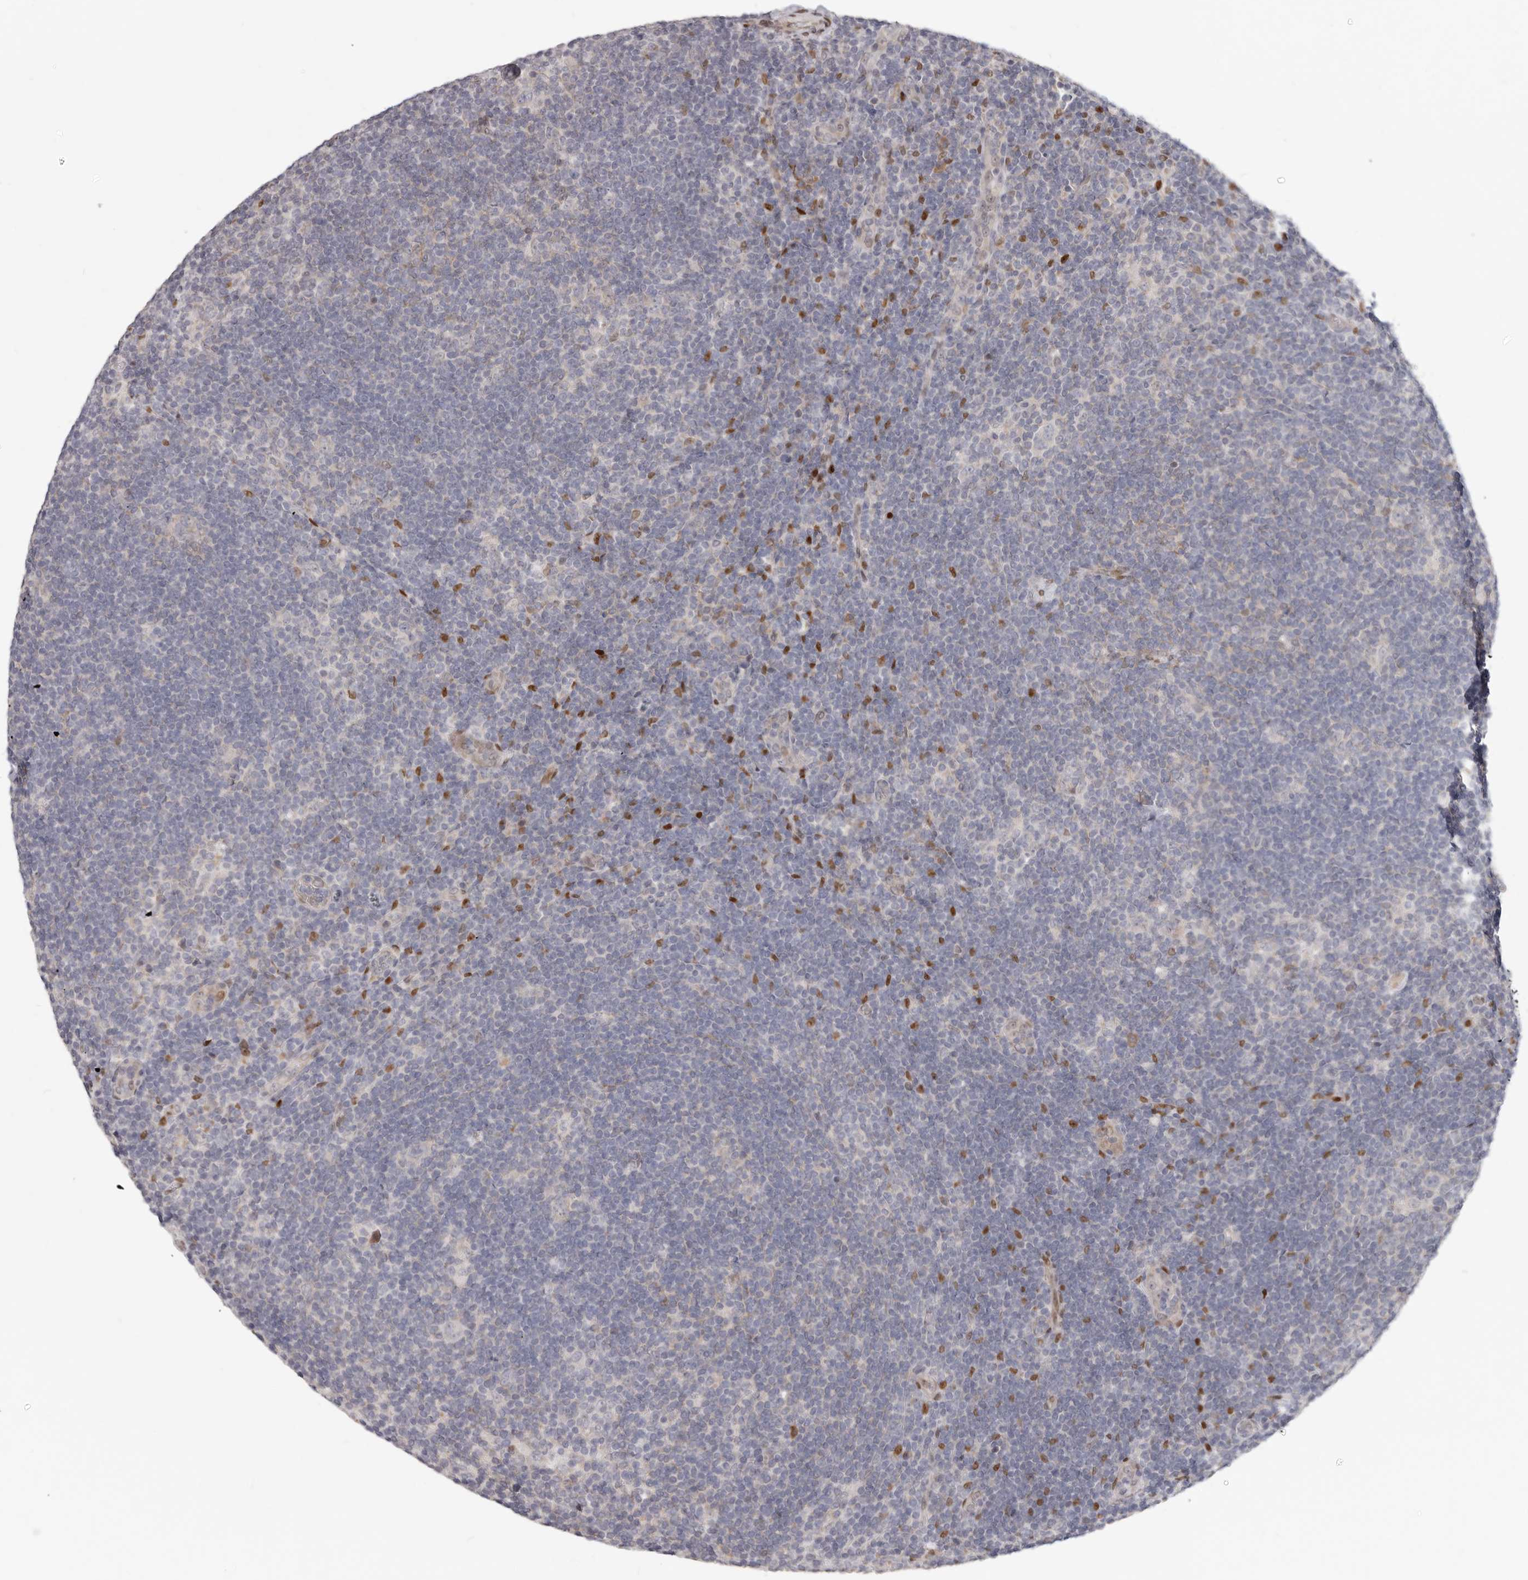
{"staining": {"intensity": "negative", "quantity": "none", "location": "none"}, "tissue": "lymphoma", "cell_type": "Tumor cells", "image_type": "cancer", "snomed": [{"axis": "morphology", "description": "Hodgkin's disease, NOS"}, {"axis": "topography", "description": "Lymph node"}], "caption": "There is no significant staining in tumor cells of lymphoma.", "gene": "SRP19", "patient": {"sex": "female", "age": 57}}